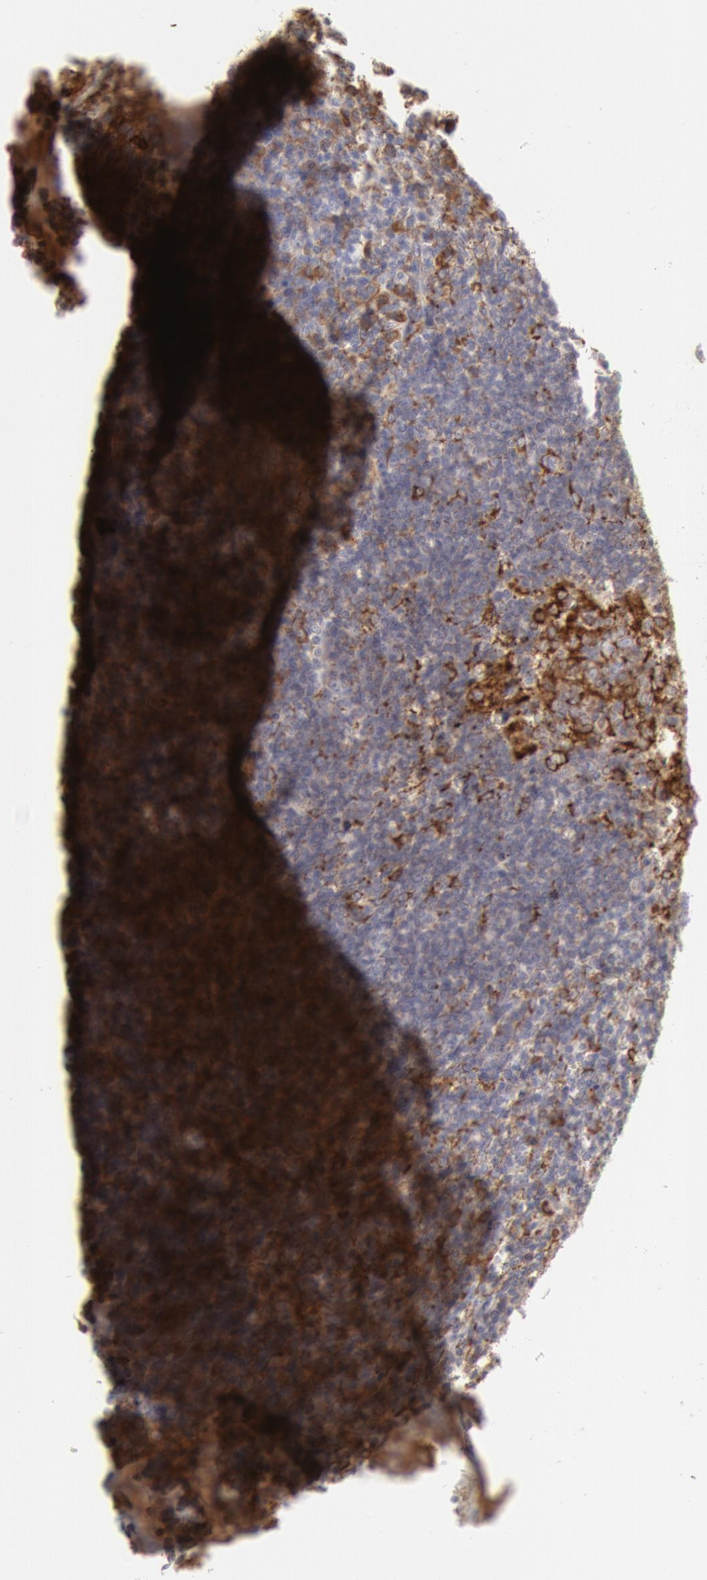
{"staining": {"intensity": "moderate", "quantity": "<25%", "location": "cytoplasmic/membranous"}, "tissue": "tonsil", "cell_type": "Germinal center cells", "image_type": "normal", "snomed": [{"axis": "morphology", "description": "Normal tissue, NOS"}, {"axis": "topography", "description": "Tonsil"}], "caption": "DAB immunohistochemical staining of normal tonsil demonstrates moderate cytoplasmic/membranous protein positivity in approximately <25% of germinal center cells. The protein of interest is shown in brown color, while the nuclei are stained blue.", "gene": "ERP44", "patient": {"sex": "male", "age": 20}}